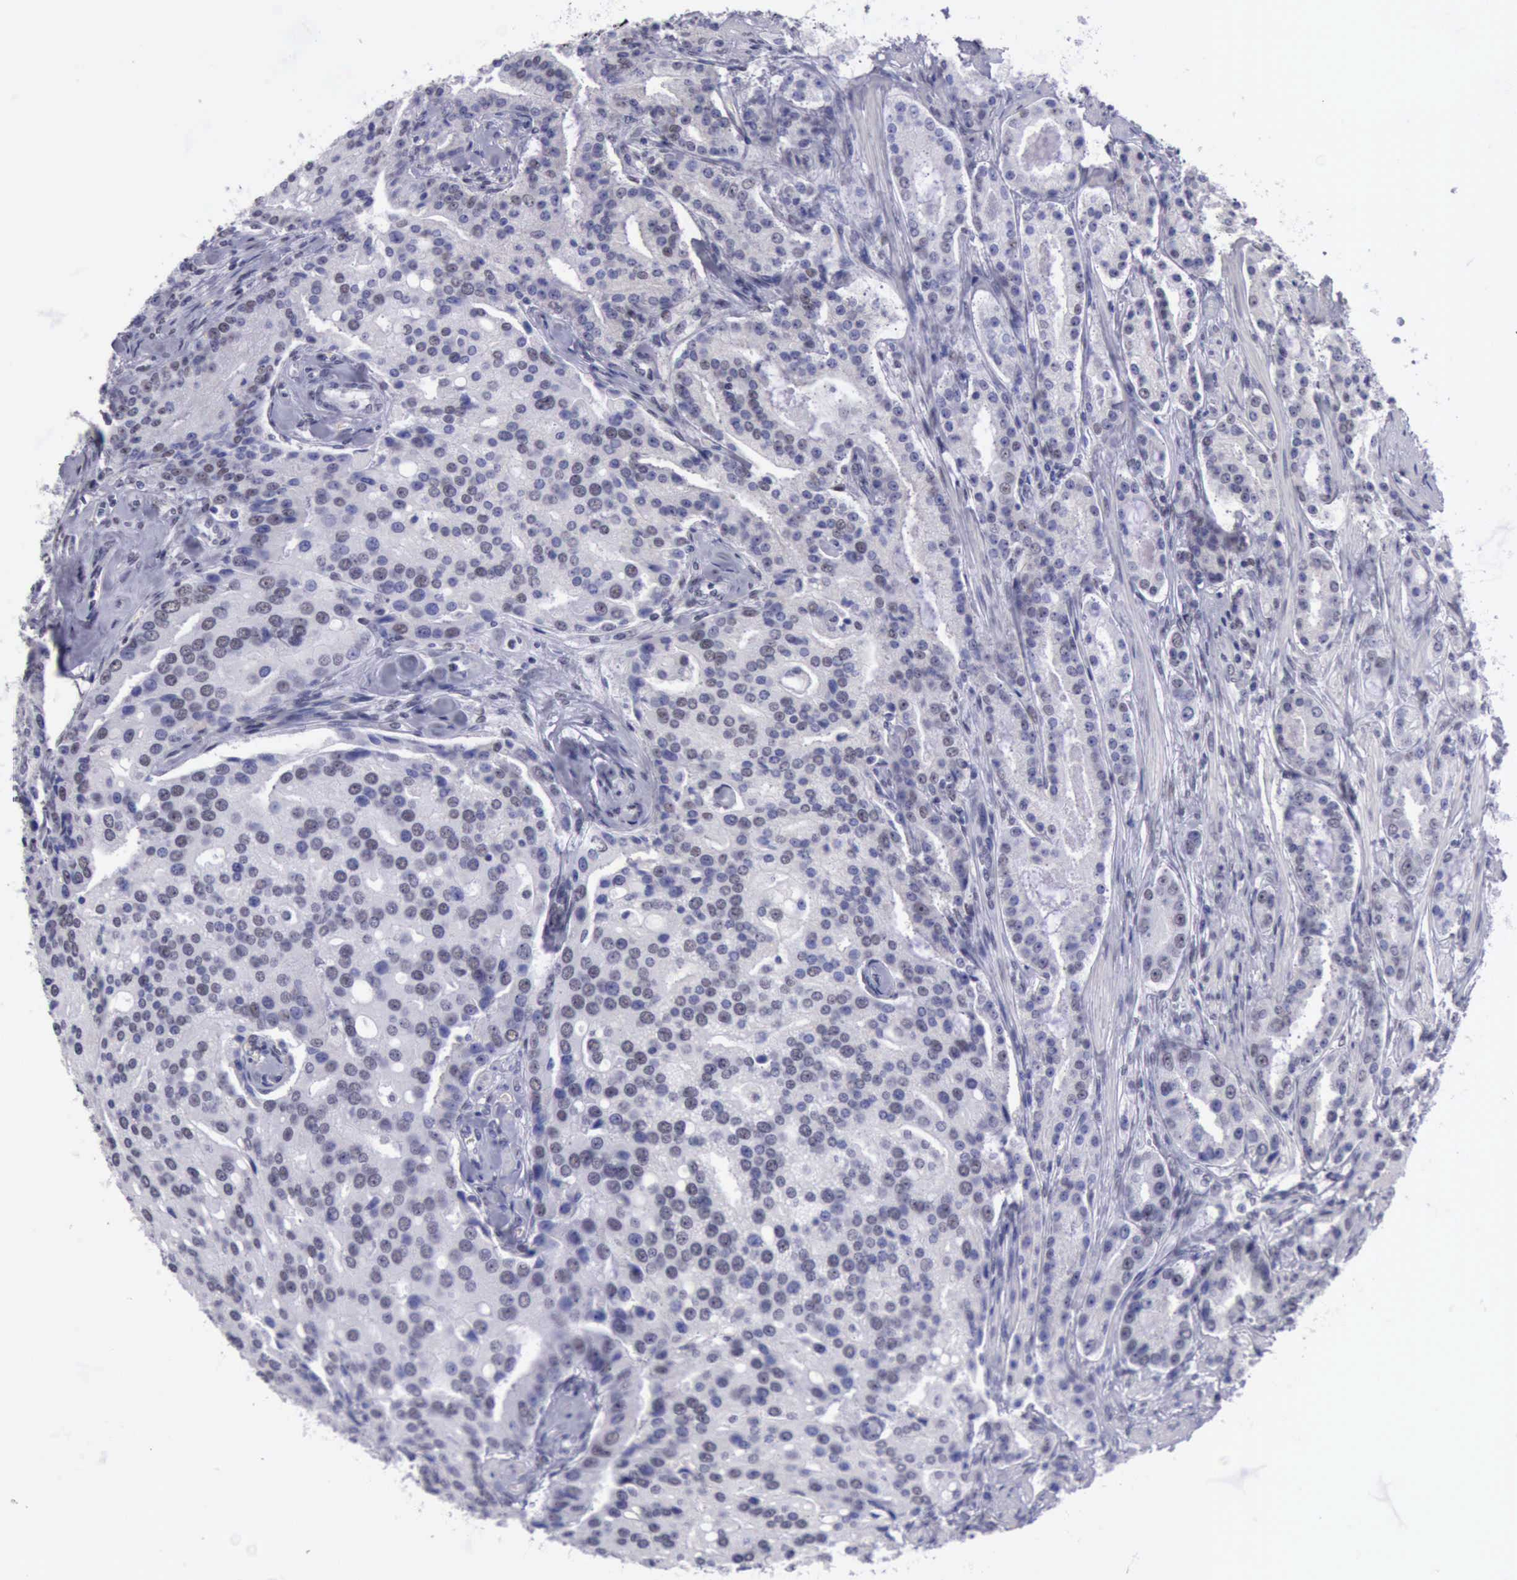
{"staining": {"intensity": "weak", "quantity": "<25%", "location": "nuclear"}, "tissue": "prostate cancer", "cell_type": "Tumor cells", "image_type": "cancer", "snomed": [{"axis": "morphology", "description": "Adenocarcinoma, Medium grade"}, {"axis": "topography", "description": "Prostate"}], "caption": "A high-resolution histopathology image shows immunohistochemistry staining of prostate cancer, which shows no significant staining in tumor cells.", "gene": "EP300", "patient": {"sex": "male", "age": 72}}